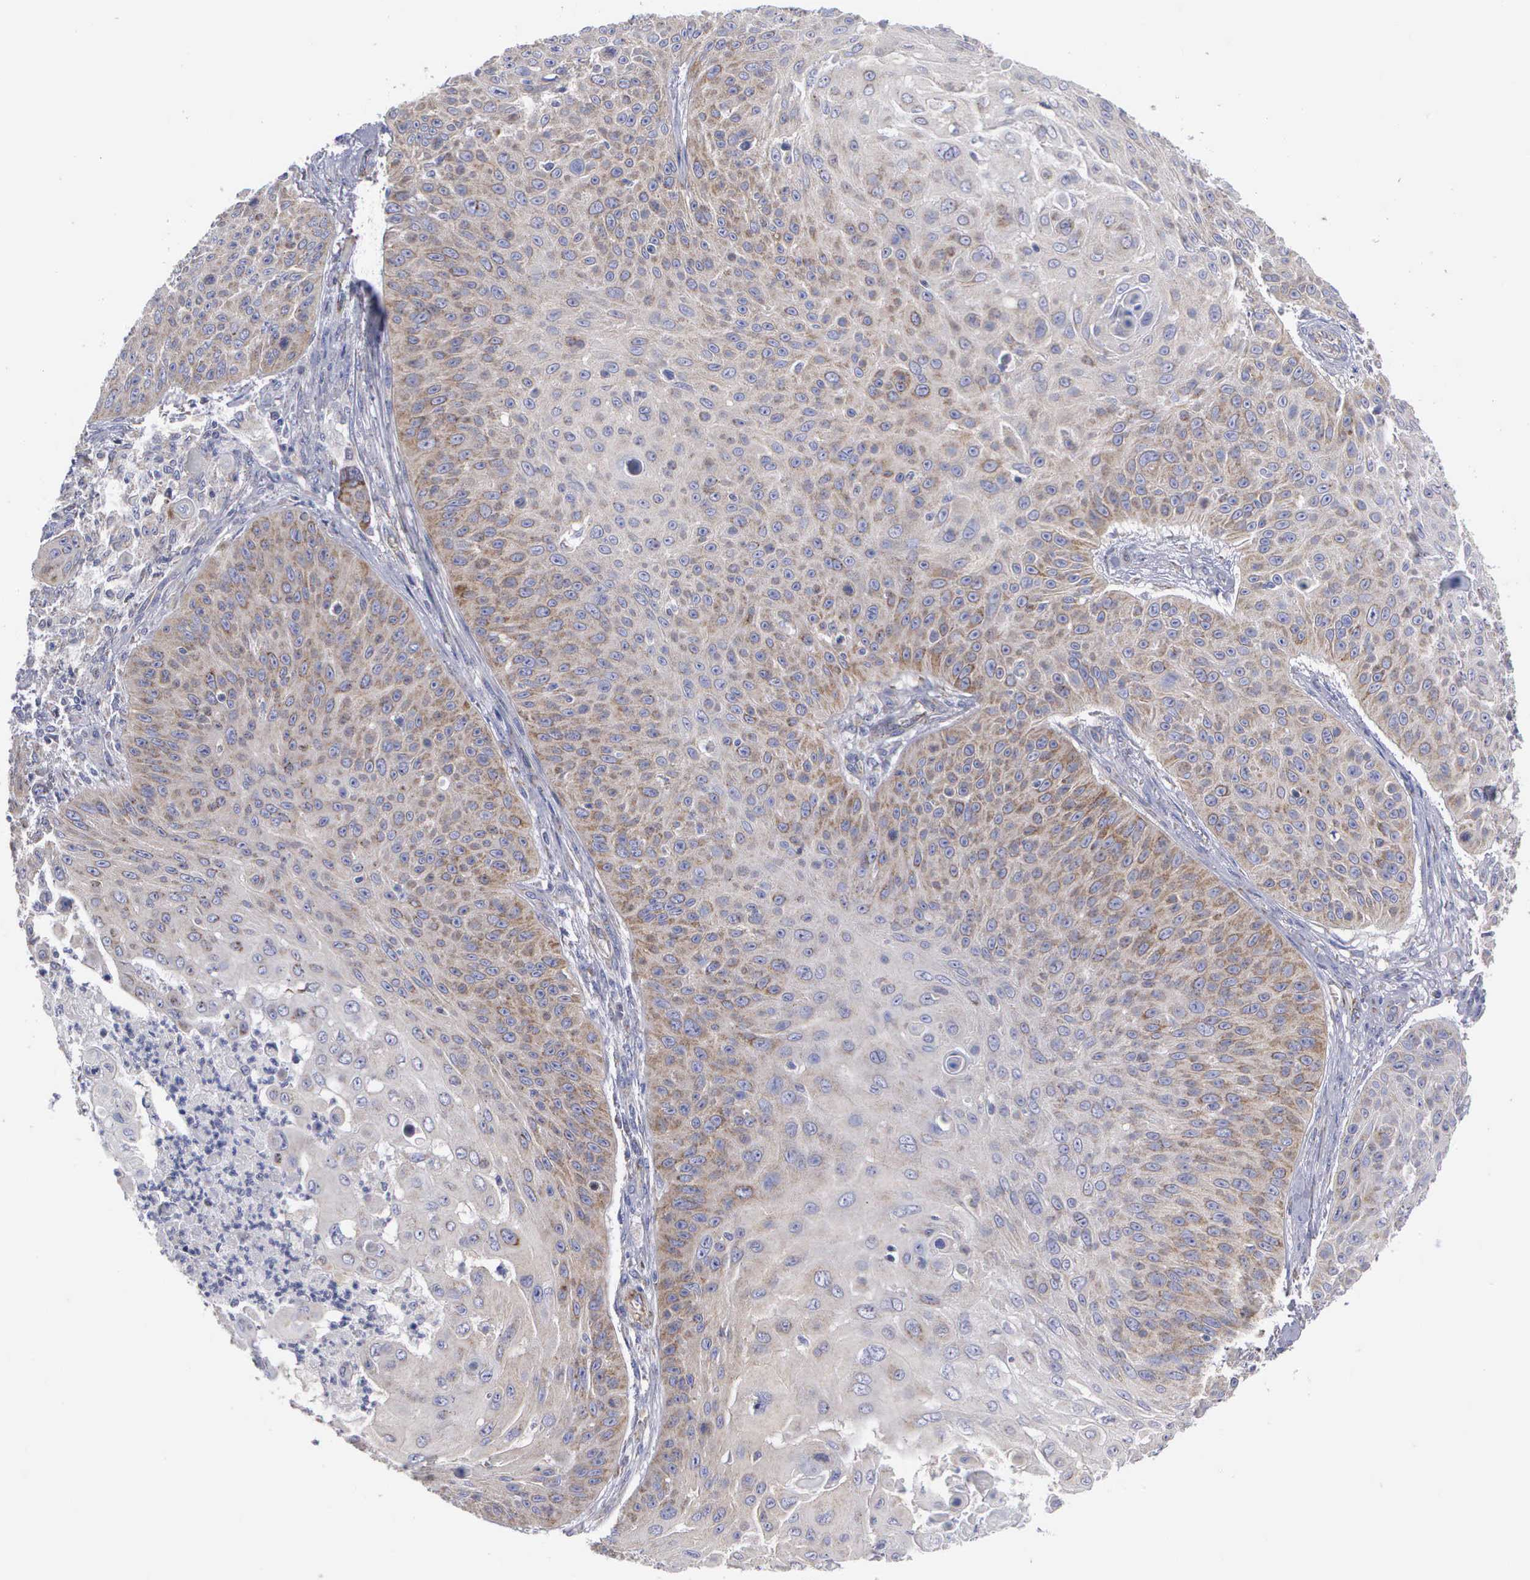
{"staining": {"intensity": "moderate", "quantity": "25%-75%", "location": "cytoplasmic/membranous"}, "tissue": "skin cancer", "cell_type": "Tumor cells", "image_type": "cancer", "snomed": [{"axis": "morphology", "description": "Squamous cell carcinoma, NOS"}, {"axis": "topography", "description": "Skin"}], "caption": "DAB (3,3'-diaminobenzidine) immunohistochemical staining of human skin cancer exhibits moderate cytoplasmic/membranous protein positivity in approximately 25%-75% of tumor cells. (DAB (3,3'-diaminobenzidine) = brown stain, brightfield microscopy at high magnification).", "gene": "APOOL", "patient": {"sex": "male", "age": 82}}